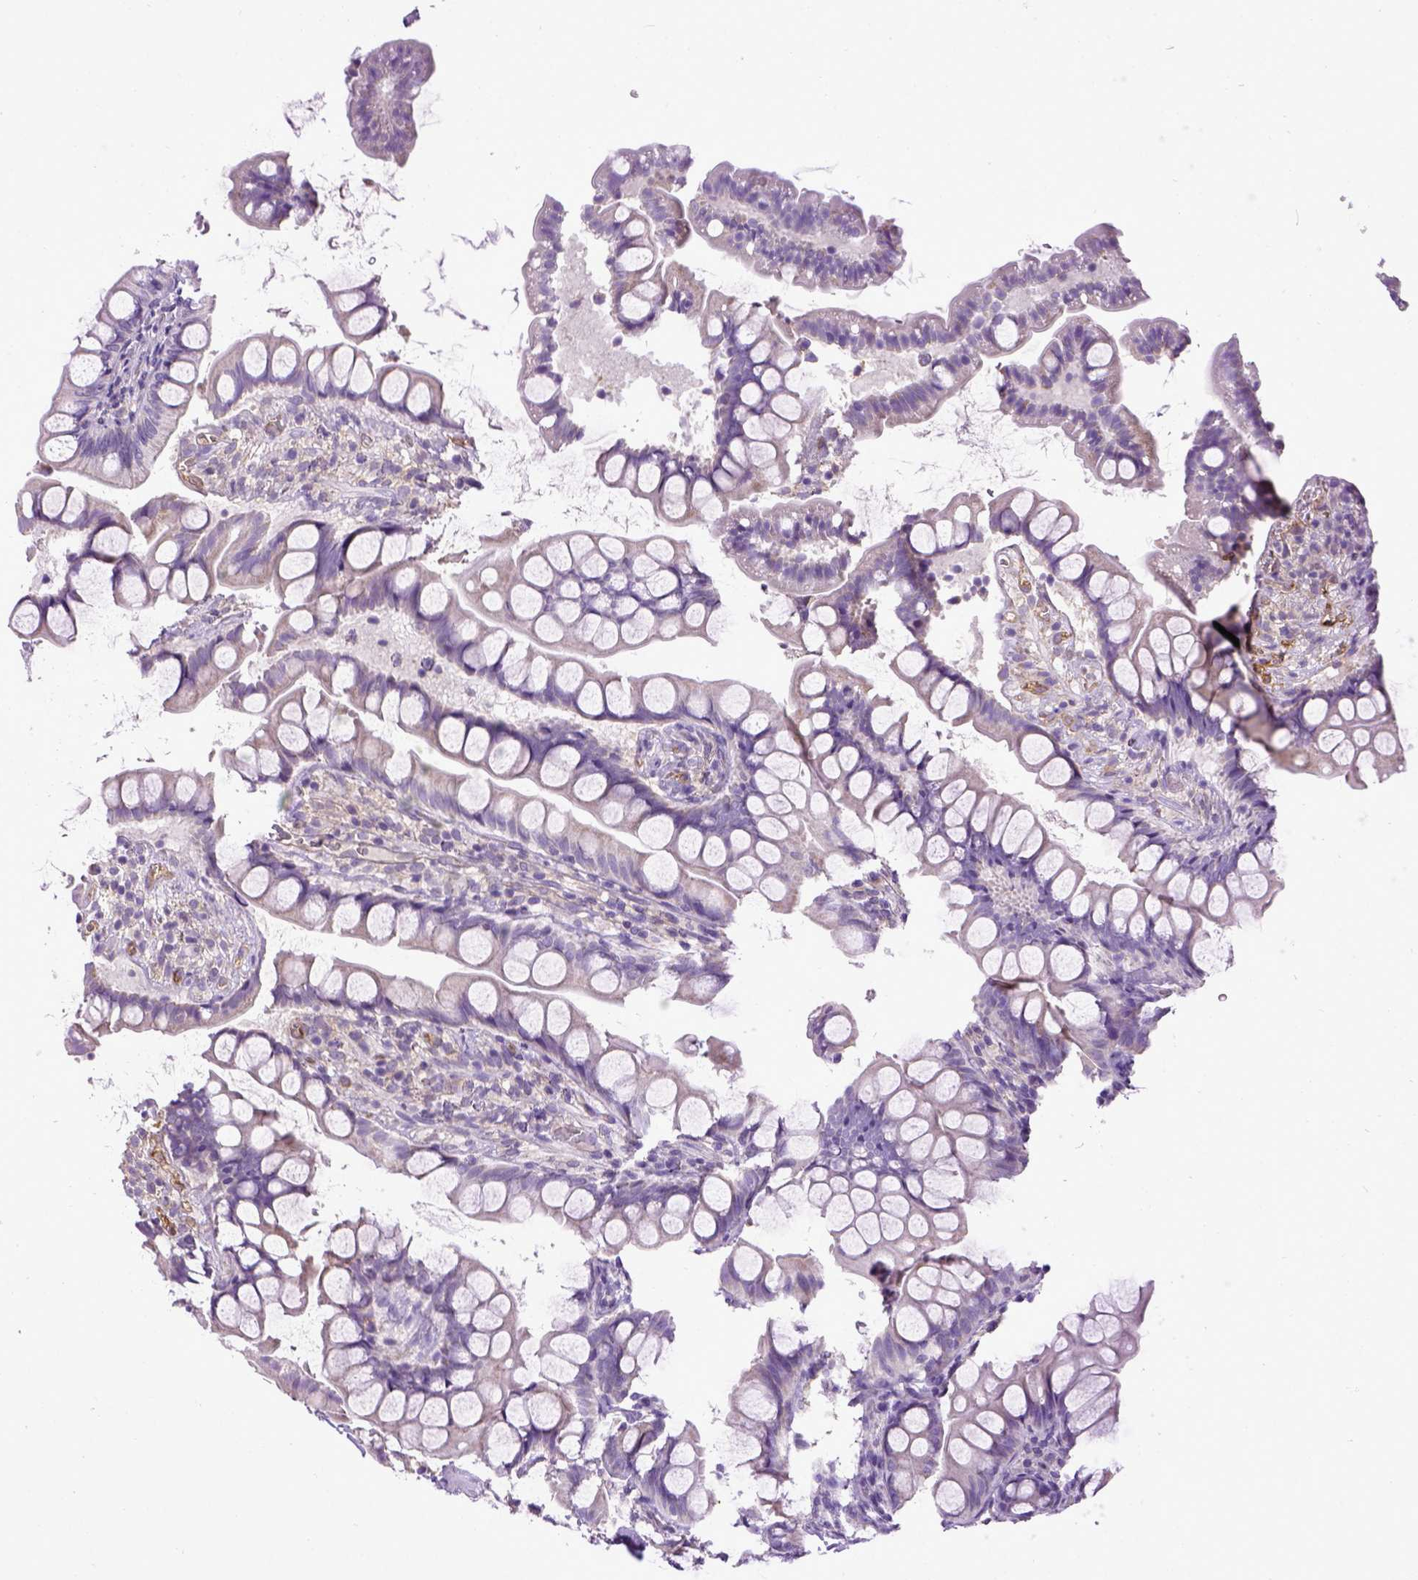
{"staining": {"intensity": "negative", "quantity": "none", "location": "none"}, "tissue": "small intestine", "cell_type": "Glandular cells", "image_type": "normal", "snomed": [{"axis": "morphology", "description": "Normal tissue, NOS"}, {"axis": "topography", "description": "Small intestine"}], "caption": "An immunohistochemistry image of unremarkable small intestine is shown. There is no staining in glandular cells of small intestine. (Stains: DAB immunohistochemistry with hematoxylin counter stain, Microscopy: brightfield microscopy at high magnification).", "gene": "ENG", "patient": {"sex": "male", "age": 70}}